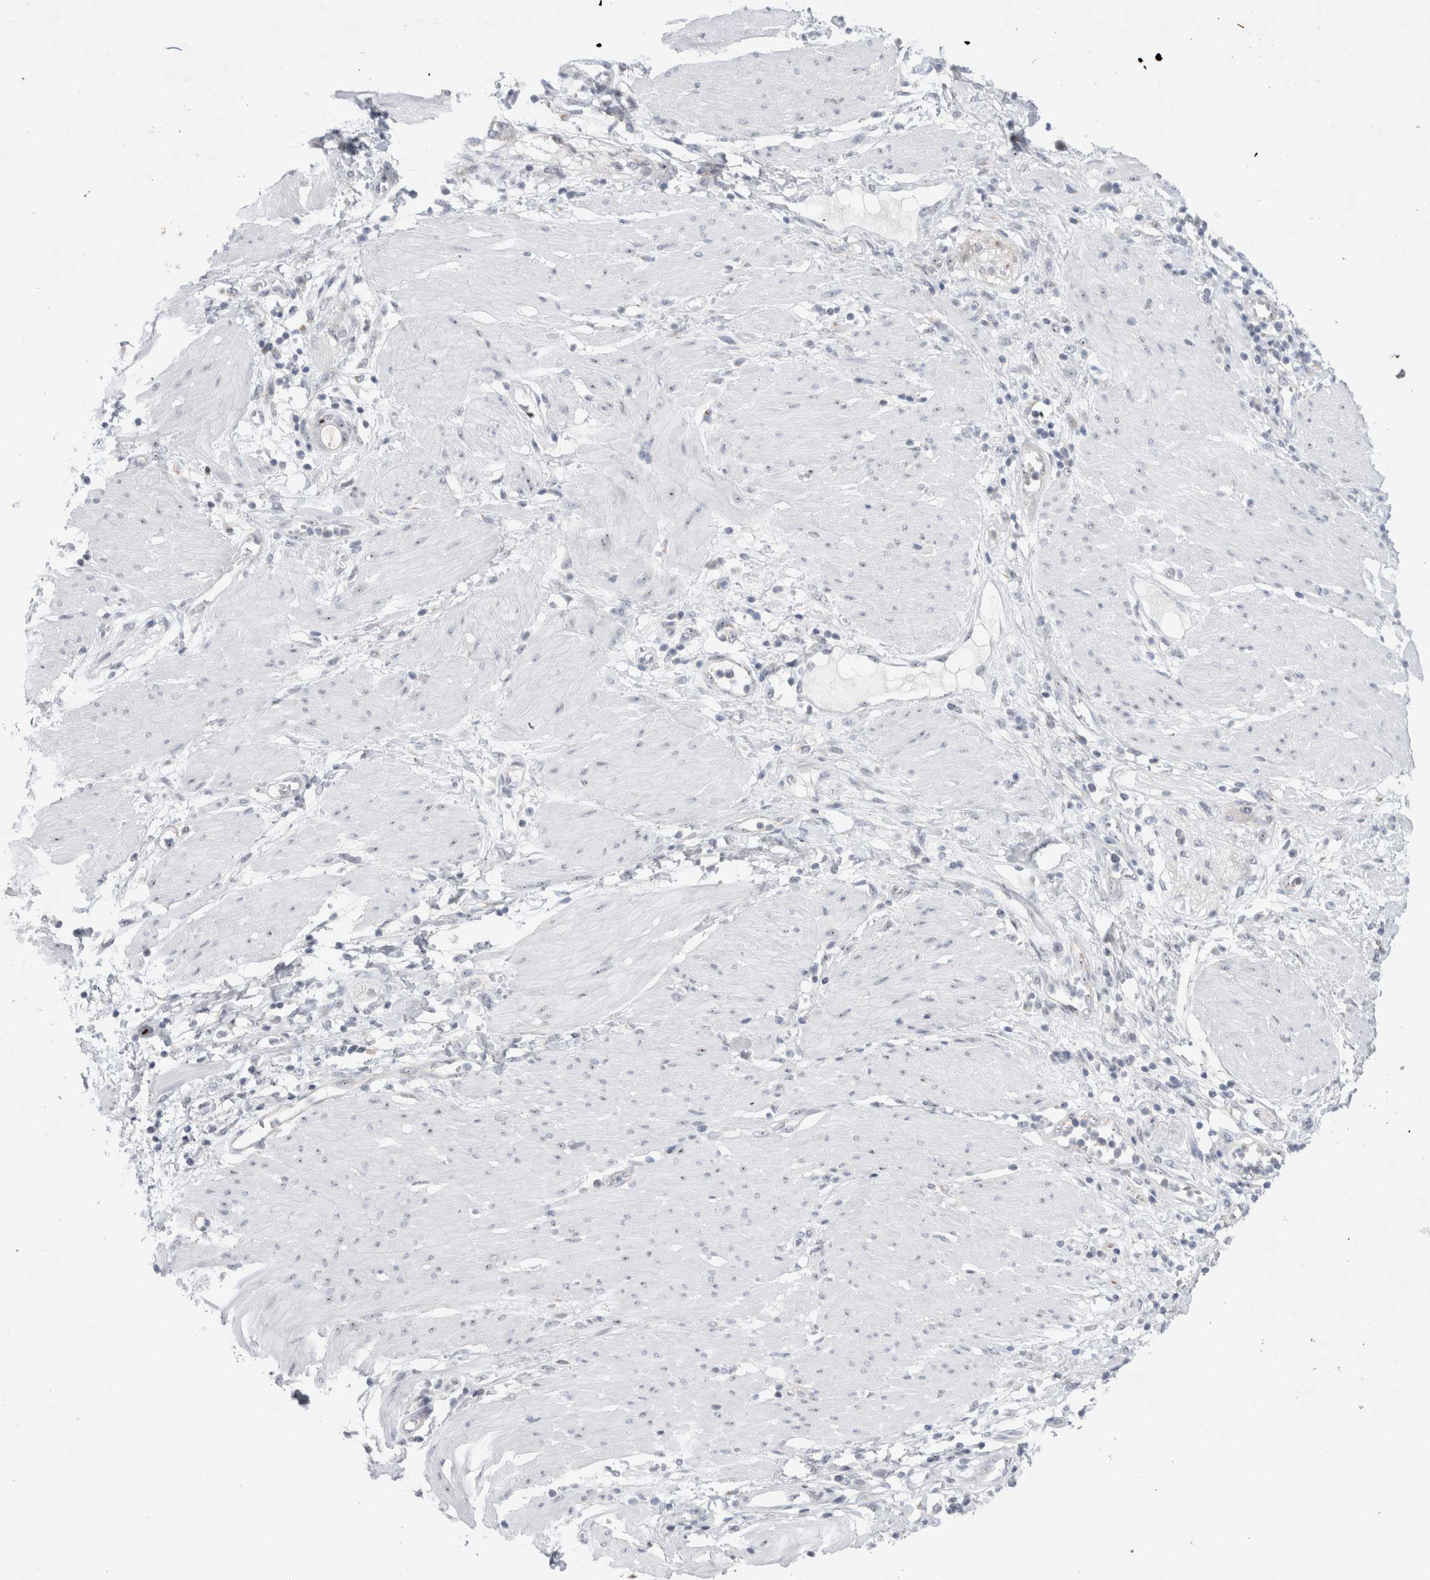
{"staining": {"intensity": "negative", "quantity": "none", "location": "none"}, "tissue": "stomach cancer", "cell_type": "Tumor cells", "image_type": "cancer", "snomed": [{"axis": "morphology", "description": "Adenocarcinoma, NOS"}, {"axis": "topography", "description": "Stomach"}, {"axis": "topography", "description": "Stomach, lower"}], "caption": "Immunohistochemical staining of stomach adenocarcinoma exhibits no significant positivity in tumor cells.", "gene": "CERS5", "patient": {"sex": "female", "age": 48}}